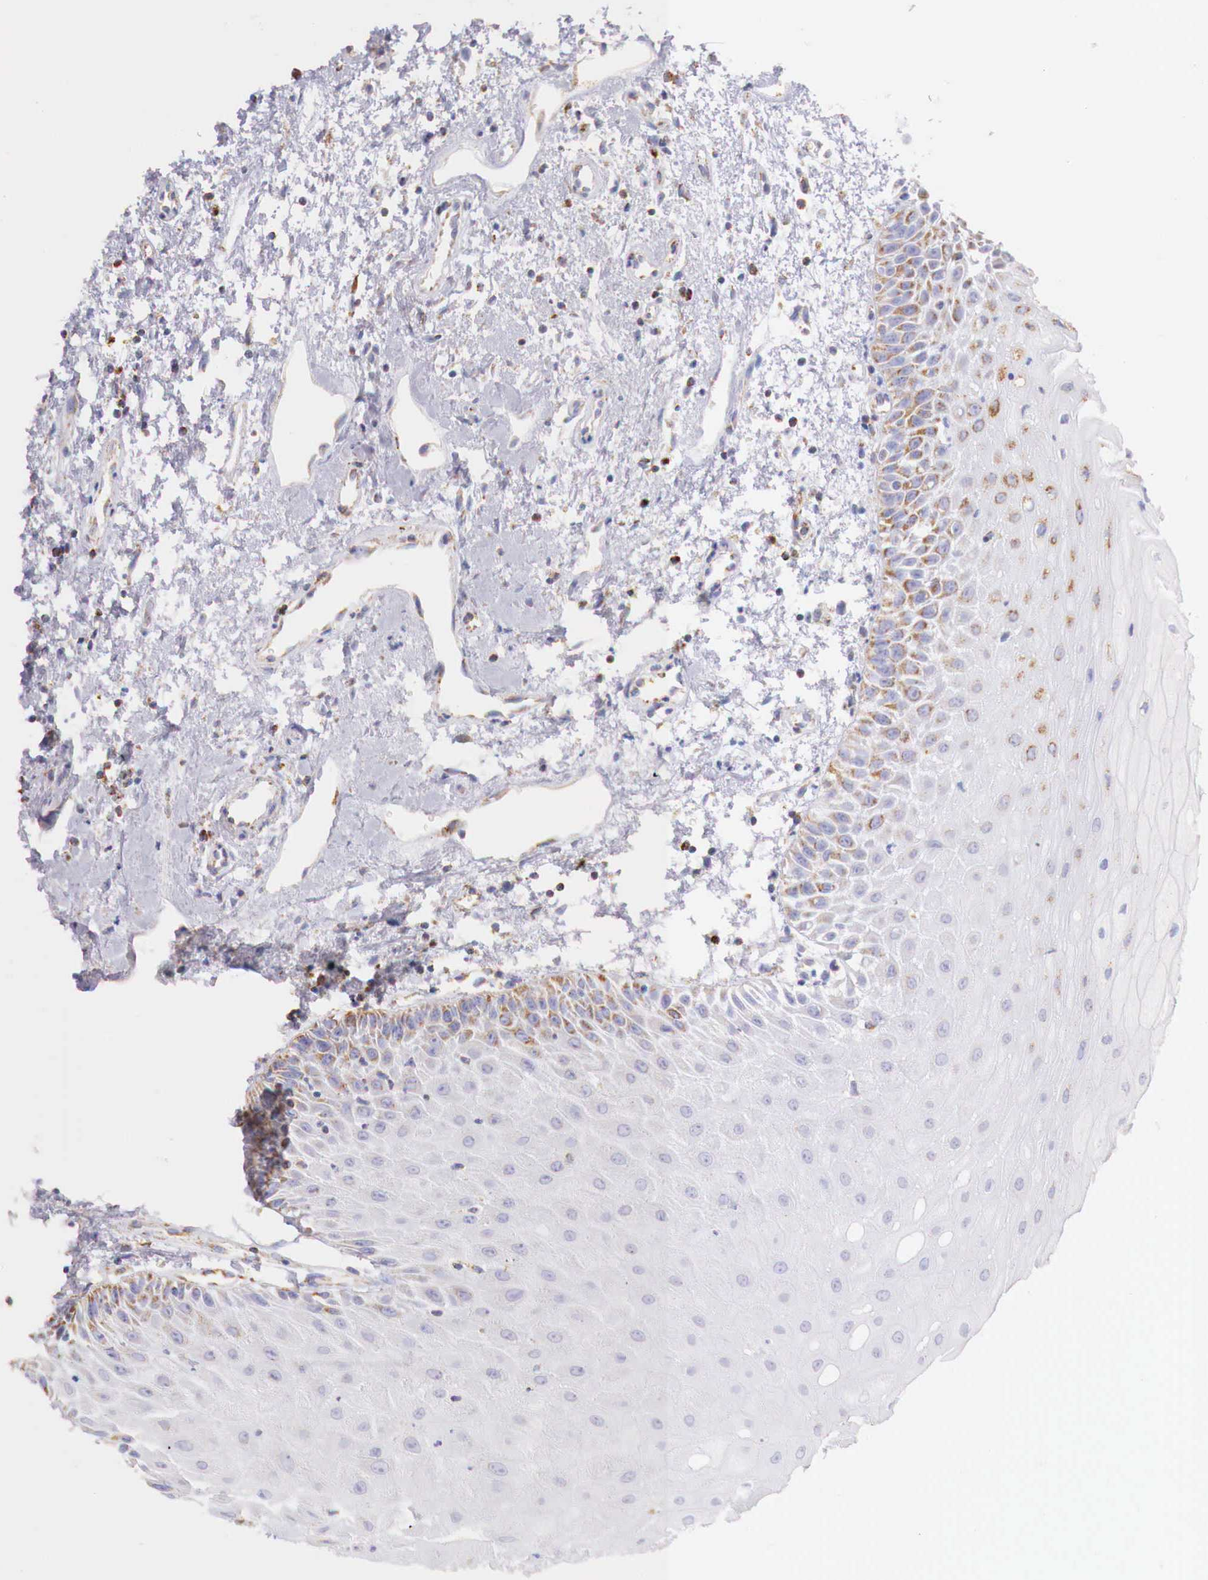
{"staining": {"intensity": "weak", "quantity": "25%-75%", "location": "cytoplasmic/membranous"}, "tissue": "oral mucosa", "cell_type": "Squamous epithelial cells", "image_type": "normal", "snomed": [{"axis": "morphology", "description": "Normal tissue, NOS"}, {"axis": "topography", "description": "Oral tissue"}], "caption": "A photomicrograph of human oral mucosa stained for a protein shows weak cytoplasmic/membranous brown staining in squamous epithelial cells. The staining was performed using DAB to visualize the protein expression in brown, while the nuclei were stained in blue with hematoxylin (Magnification: 20x).", "gene": "IDH3G", "patient": {"sex": "male", "age": 54}}